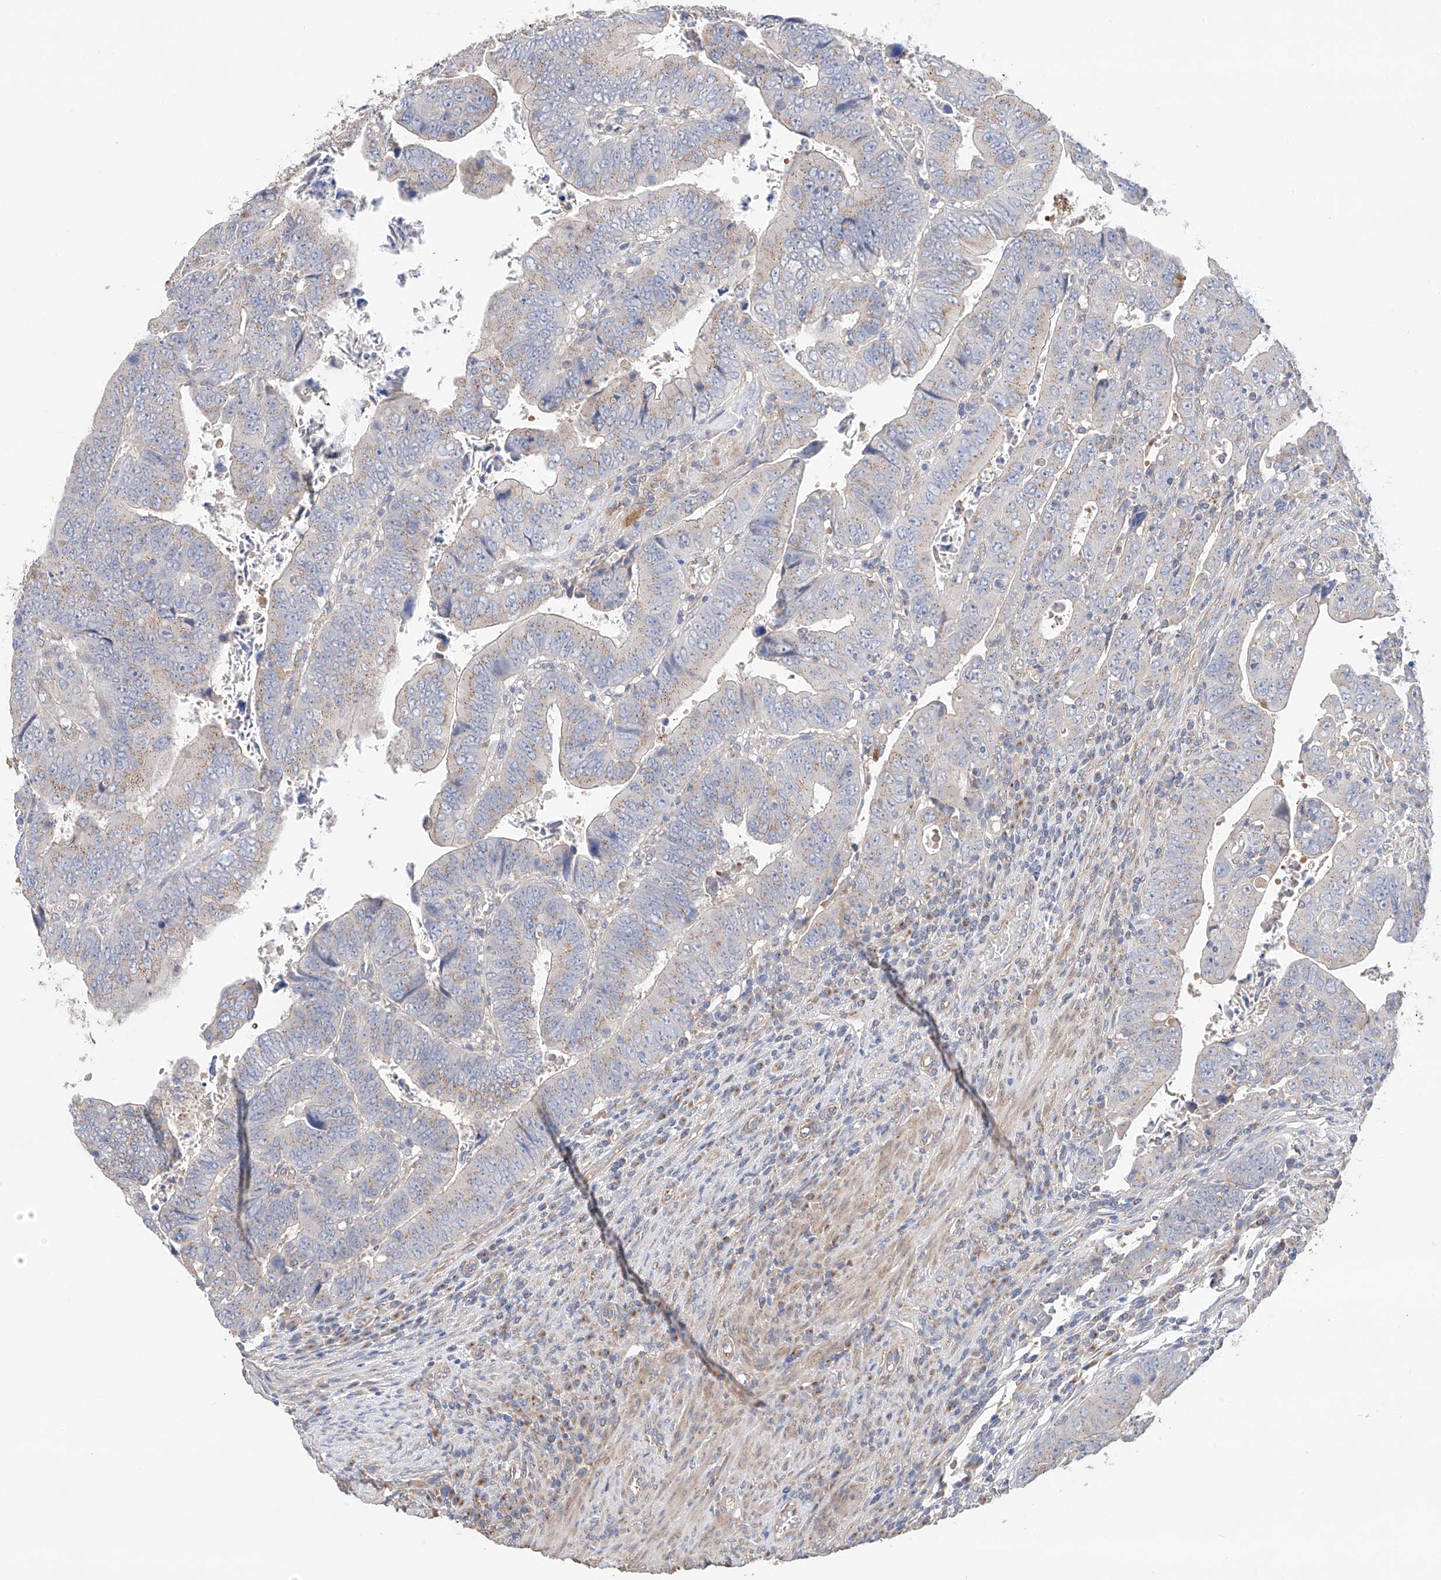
{"staining": {"intensity": "weak", "quantity": "<25%", "location": "cytoplasmic/membranous"}, "tissue": "colorectal cancer", "cell_type": "Tumor cells", "image_type": "cancer", "snomed": [{"axis": "morphology", "description": "Normal tissue, NOS"}, {"axis": "morphology", "description": "Adenocarcinoma, NOS"}, {"axis": "topography", "description": "Rectum"}], "caption": "There is no significant positivity in tumor cells of colorectal adenocarcinoma. (DAB immunohistochemistry with hematoxylin counter stain).", "gene": "MOSPD1", "patient": {"sex": "female", "age": 65}}